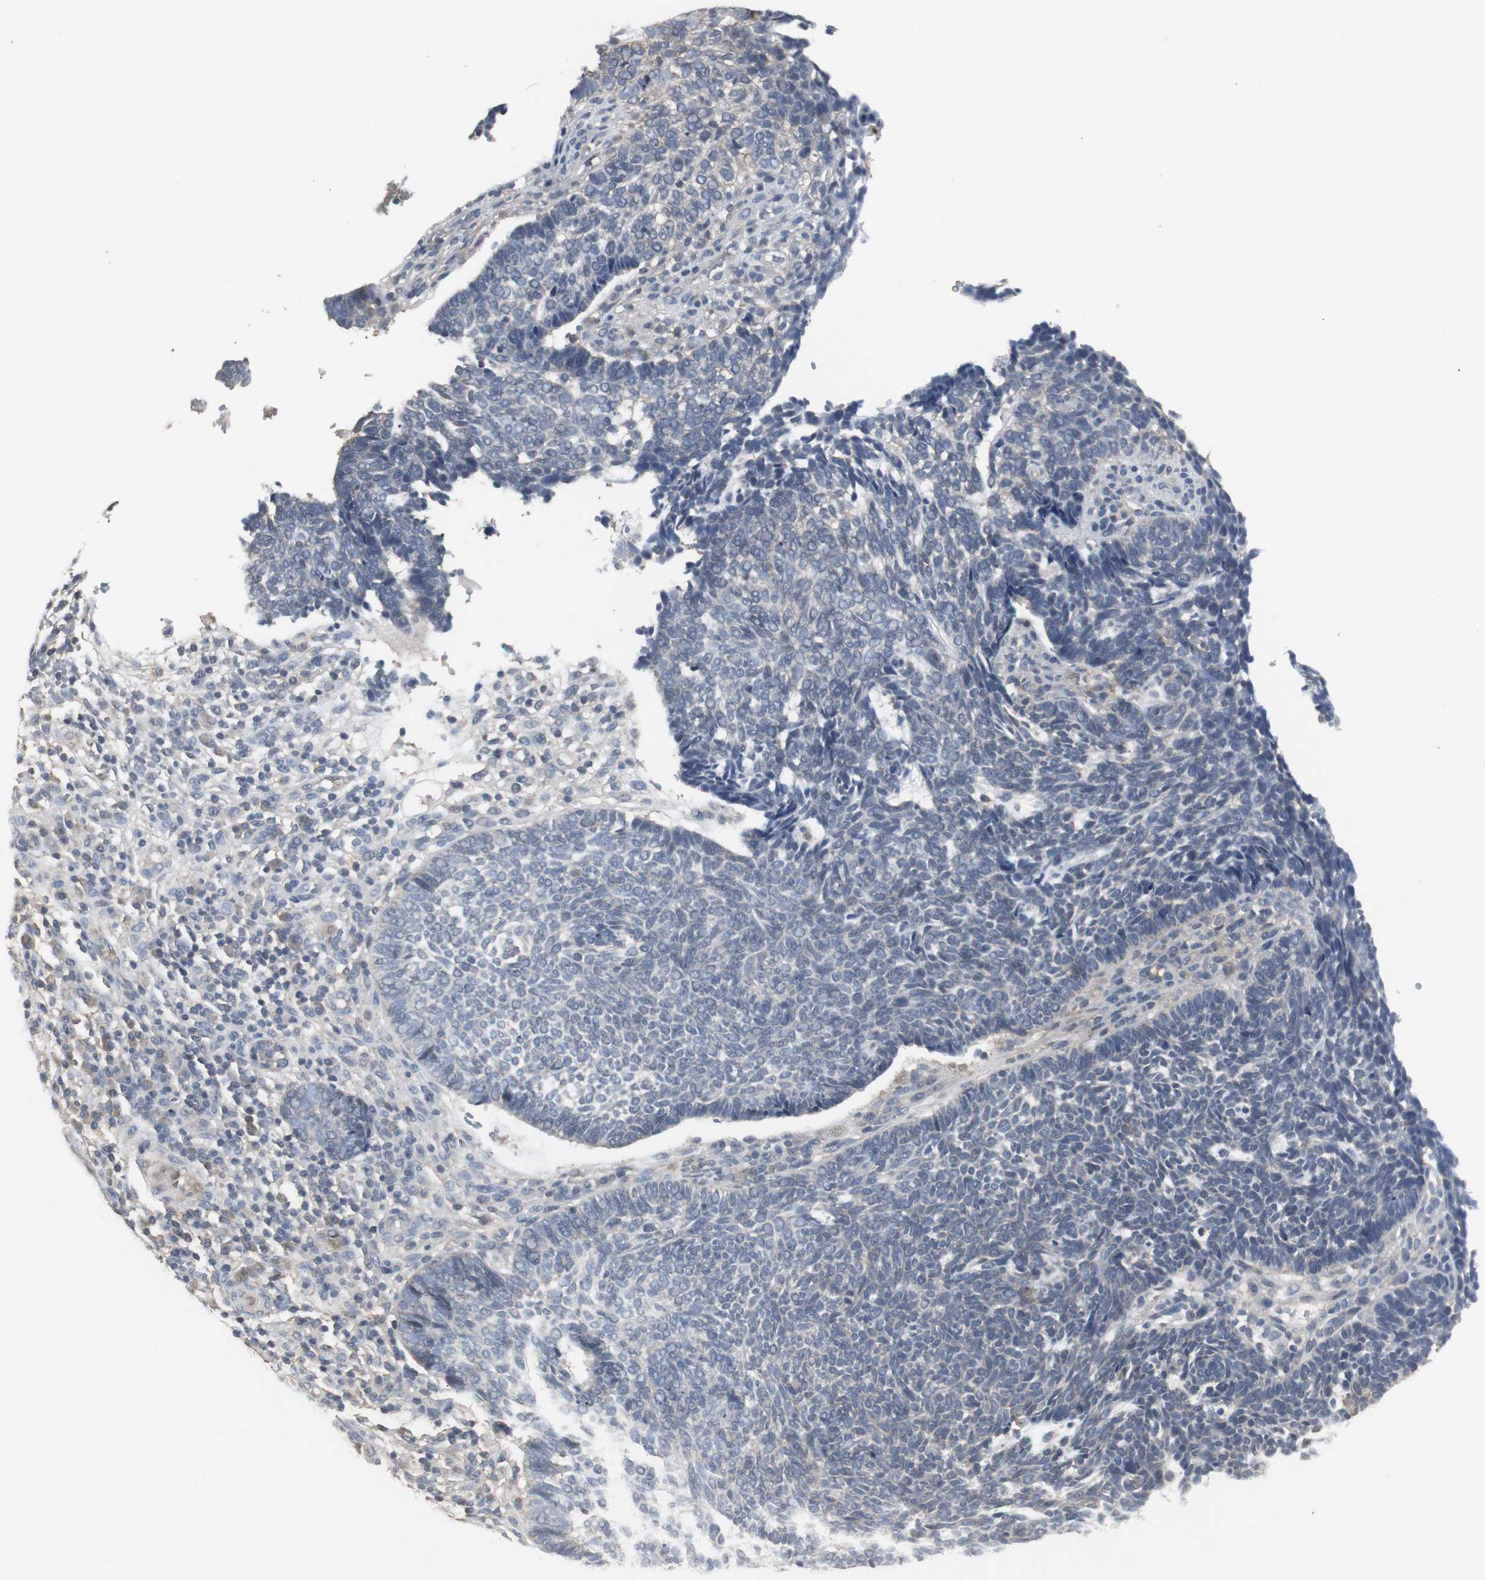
{"staining": {"intensity": "negative", "quantity": "none", "location": "none"}, "tissue": "skin cancer", "cell_type": "Tumor cells", "image_type": "cancer", "snomed": [{"axis": "morphology", "description": "Normal tissue, NOS"}, {"axis": "morphology", "description": "Basal cell carcinoma"}, {"axis": "topography", "description": "Skin"}], "caption": "The IHC histopathology image has no significant staining in tumor cells of skin cancer (basal cell carcinoma) tissue.", "gene": "HPRT1", "patient": {"sex": "male", "age": 87}}